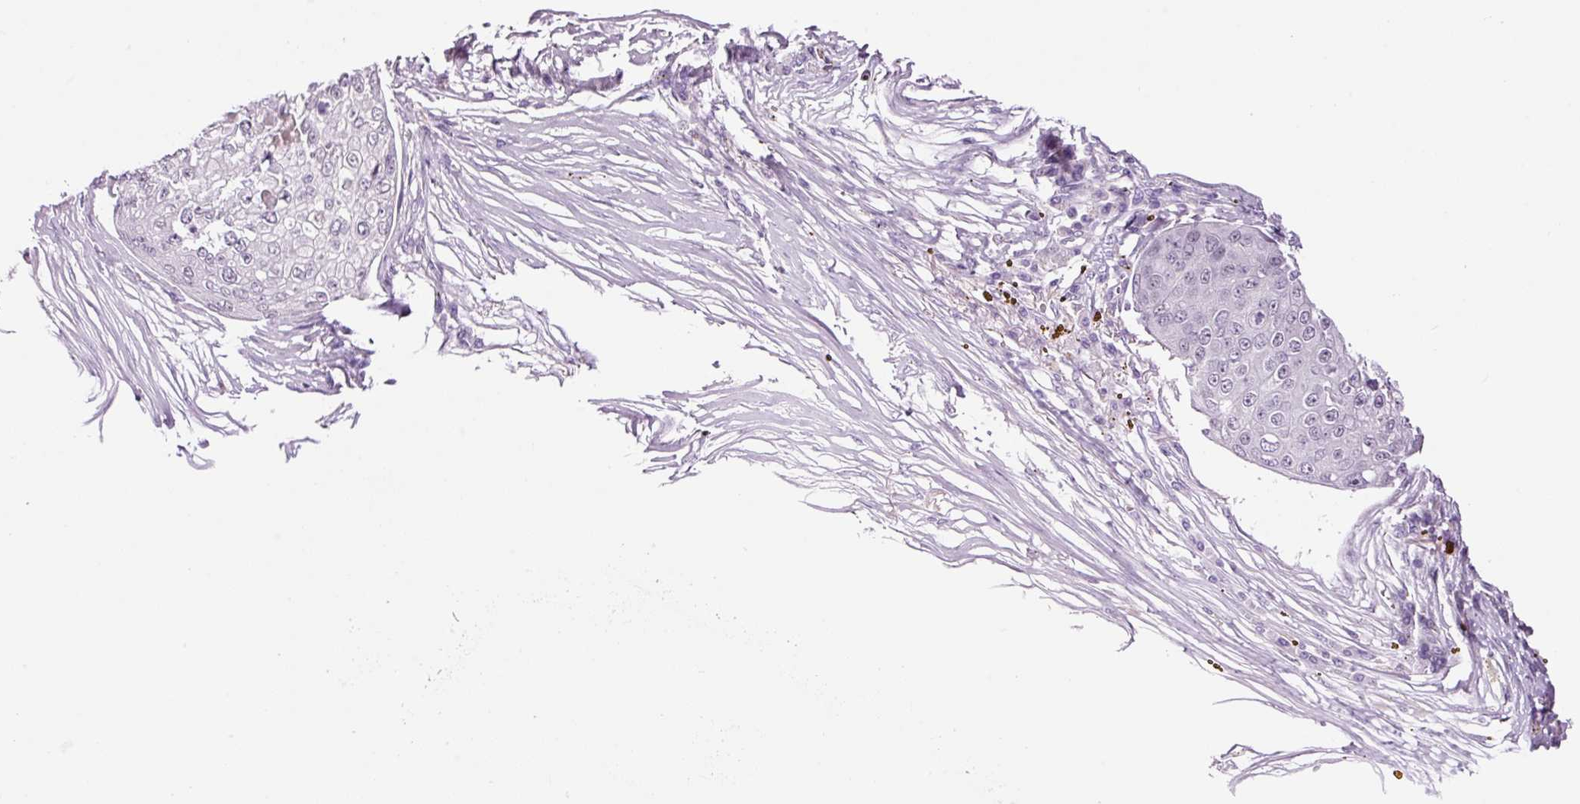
{"staining": {"intensity": "negative", "quantity": "none", "location": "none"}, "tissue": "skin cancer", "cell_type": "Tumor cells", "image_type": "cancer", "snomed": [{"axis": "morphology", "description": "Squamous cell carcinoma, NOS"}, {"axis": "topography", "description": "Skin"}], "caption": "Squamous cell carcinoma (skin) was stained to show a protein in brown. There is no significant expression in tumor cells.", "gene": "RTF2", "patient": {"sex": "male", "age": 71}}